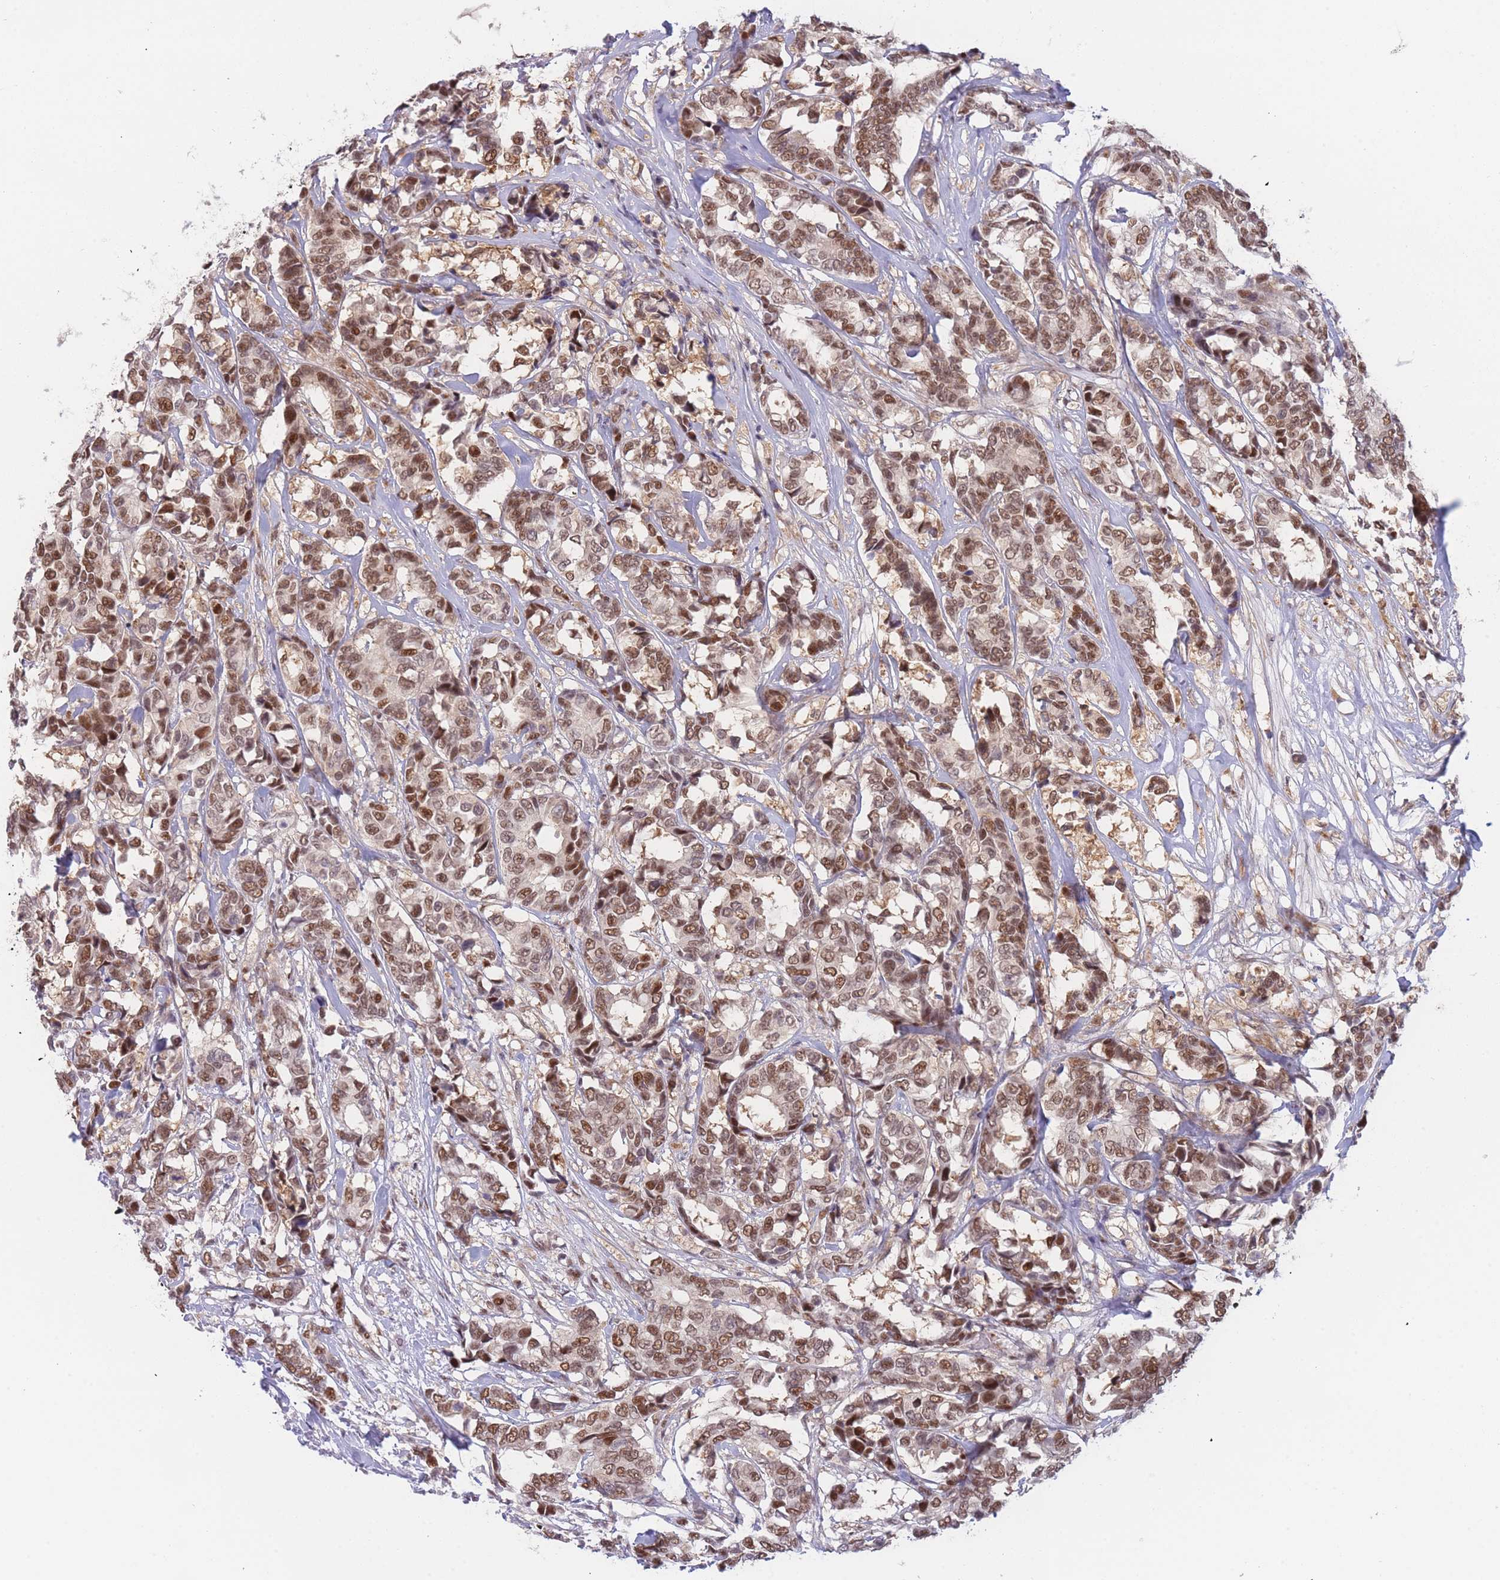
{"staining": {"intensity": "moderate", "quantity": ">75%", "location": "nuclear"}, "tissue": "breast cancer", "cell_type": "Tumor cells", "image_type": "cancer", "snomed": [{"axis": "morphology", "description": "Duct carcinoma"}, {"axis": "topography", "description": "Breast"}], "caption": "Immunohistochemistry (IHC) of human invasive ductal carcinoma (breast) shows medium levels of moderate nuclear staining in about >75% of tumor cells.", "gene": "DEAF1", "patient": {"sex": "female", "age": 87}}